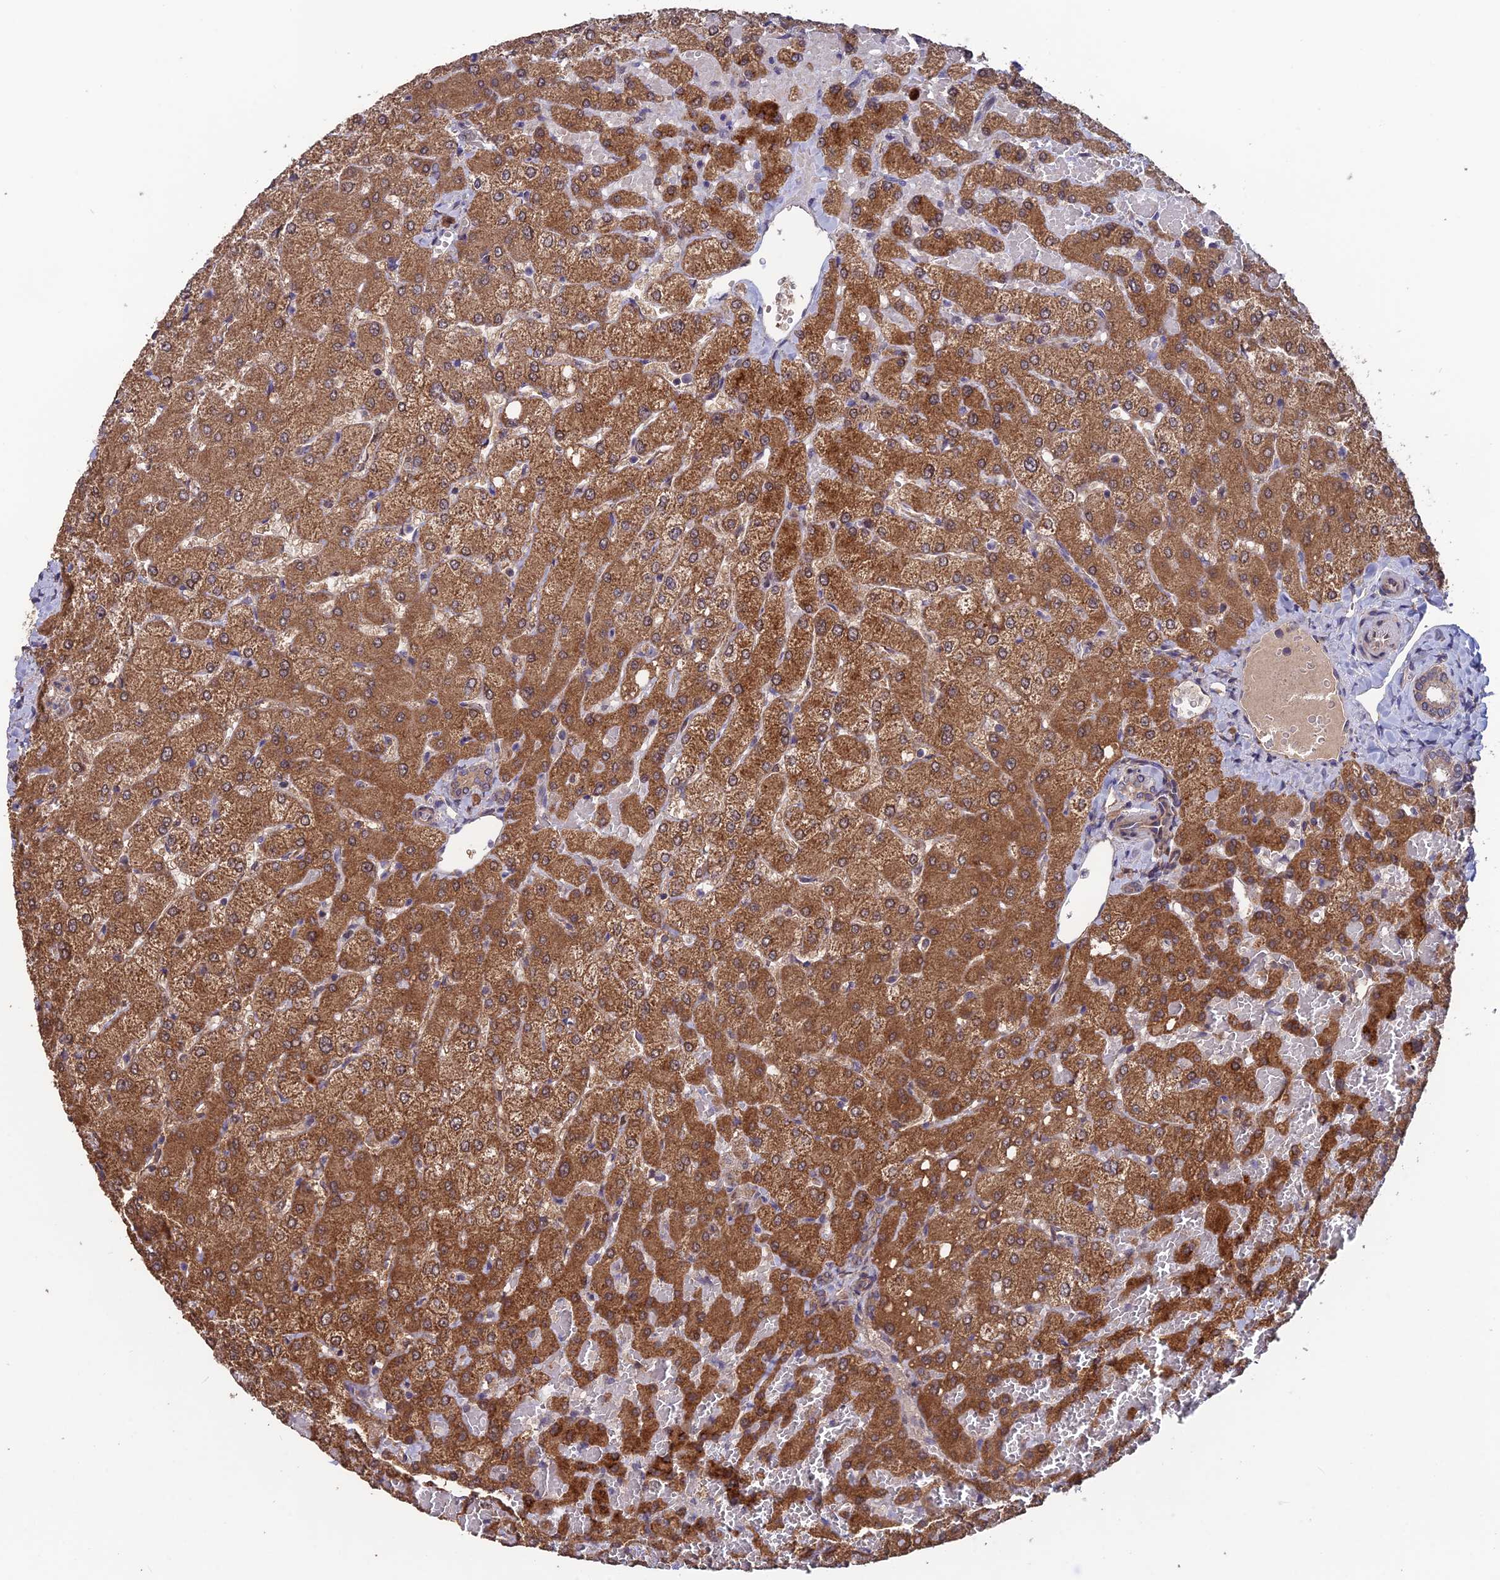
{"staining": {"intensity": "moderate", "quantity": ">75%", "location": "cytoplasmic/membranous"}, "tissue": "liver", "cell_type": "Cholangiocytes", "image_type": "normal", "snomed": [{"axis": "morphology", "description": "Normal tissue, NOS"}, {"axis": "topography", "description": "Liver"}], "caption": "A micrograph of liver stained for a protein exhibits moderate cytoplasmic/membranous brown staining in cholangiocytes.", "gene": "SHISA5", "patient": {"sex": "female", "age": 54}}